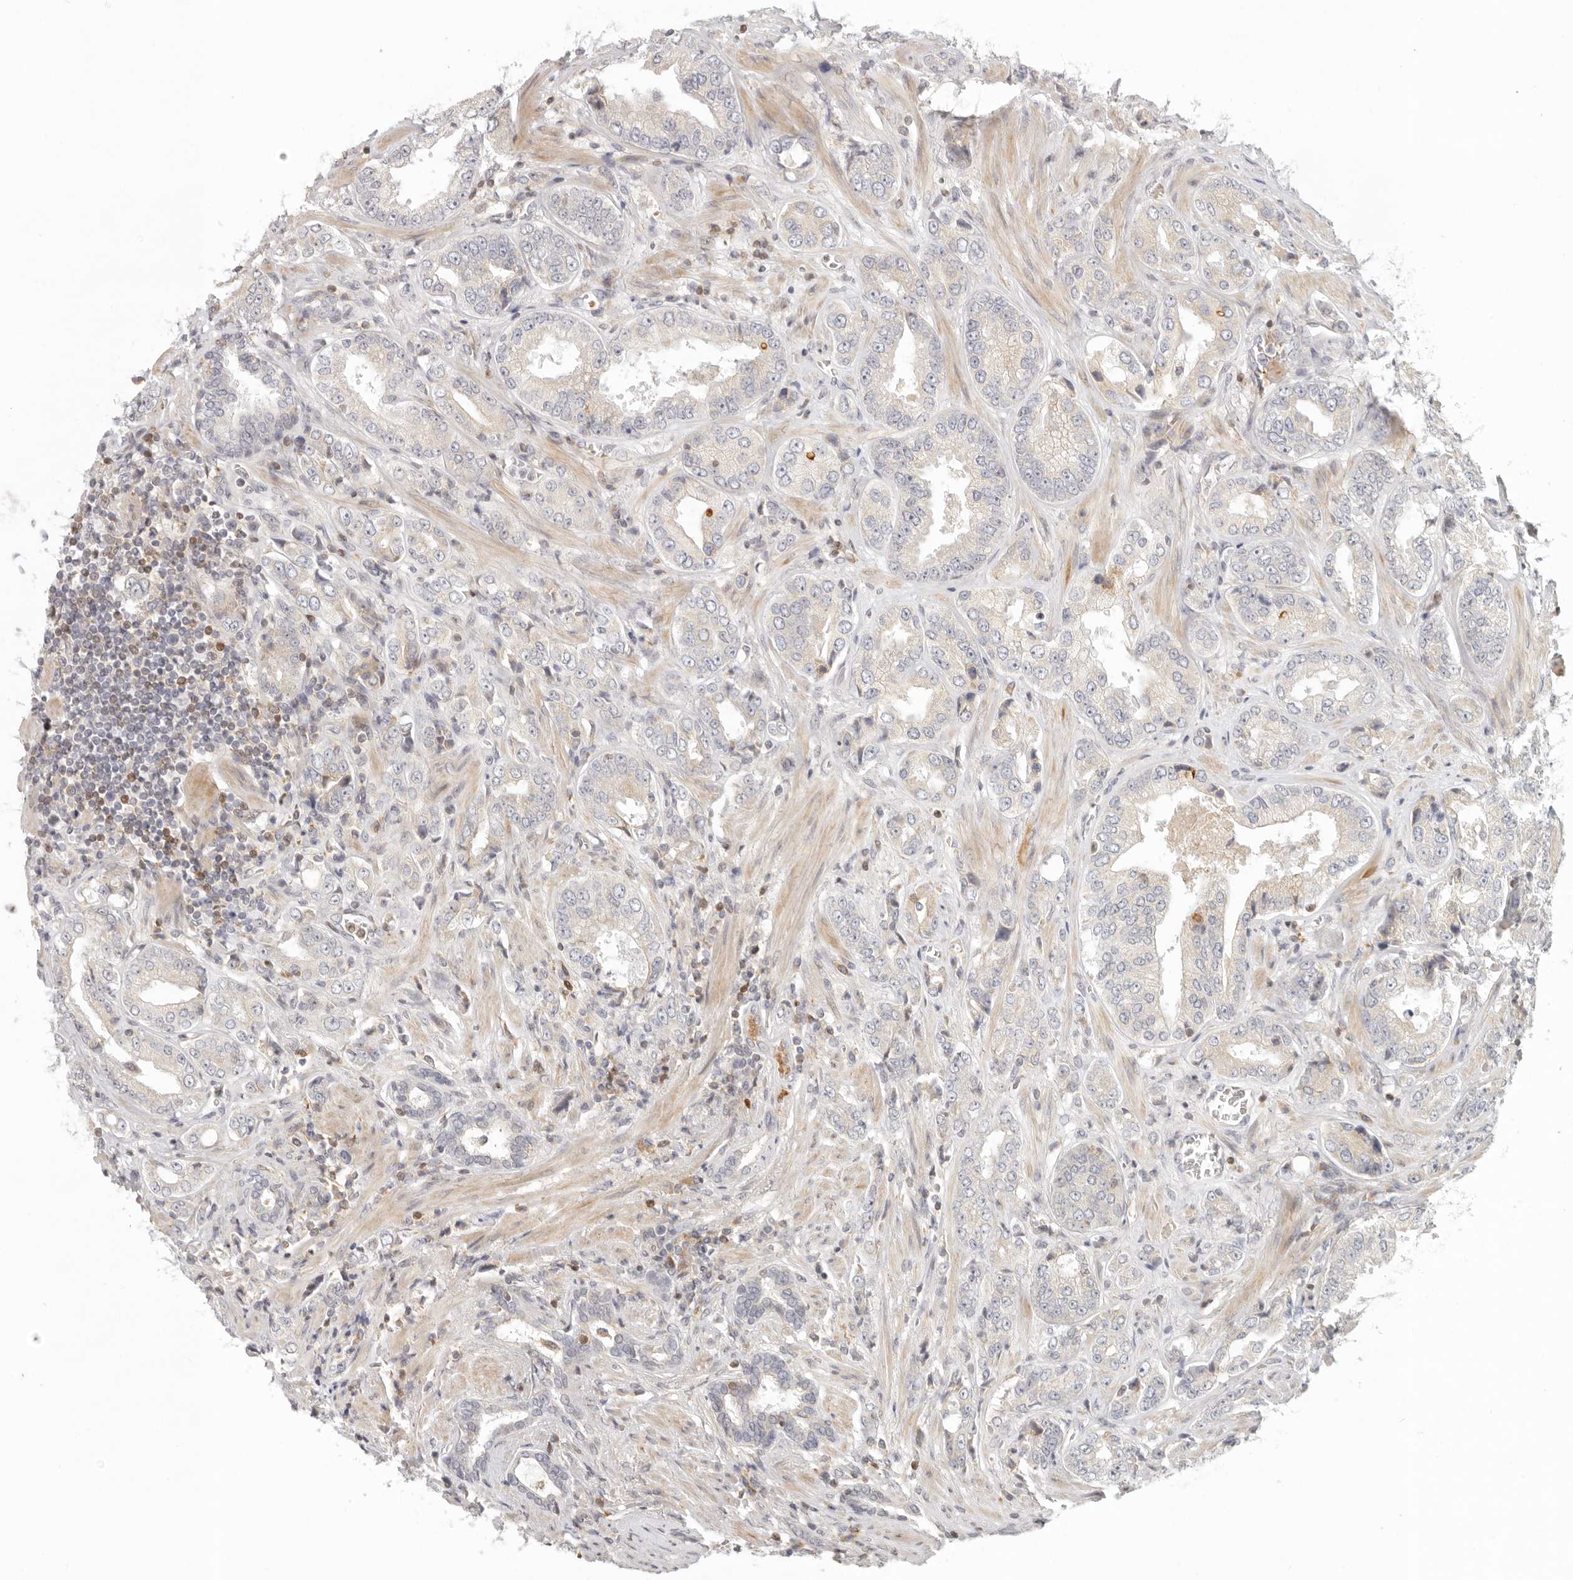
{"staining": {"intensity": "negative", "quantity": "none", "location": "none"}, "tissue": "prostate cancer", "cell_type": "Tumor cells", "image_type": "cancer", "snomed": [{"axis": "morphology", "description": "Adenocarcinoma, High grade"}, {"axis": "topography", "description": "Prostate"}], "caption": "Tumor cells are negative for protein expression in human prostate cancer.", "gene": "AHDC1", "patient": {"sex": "male", "age": 61}}